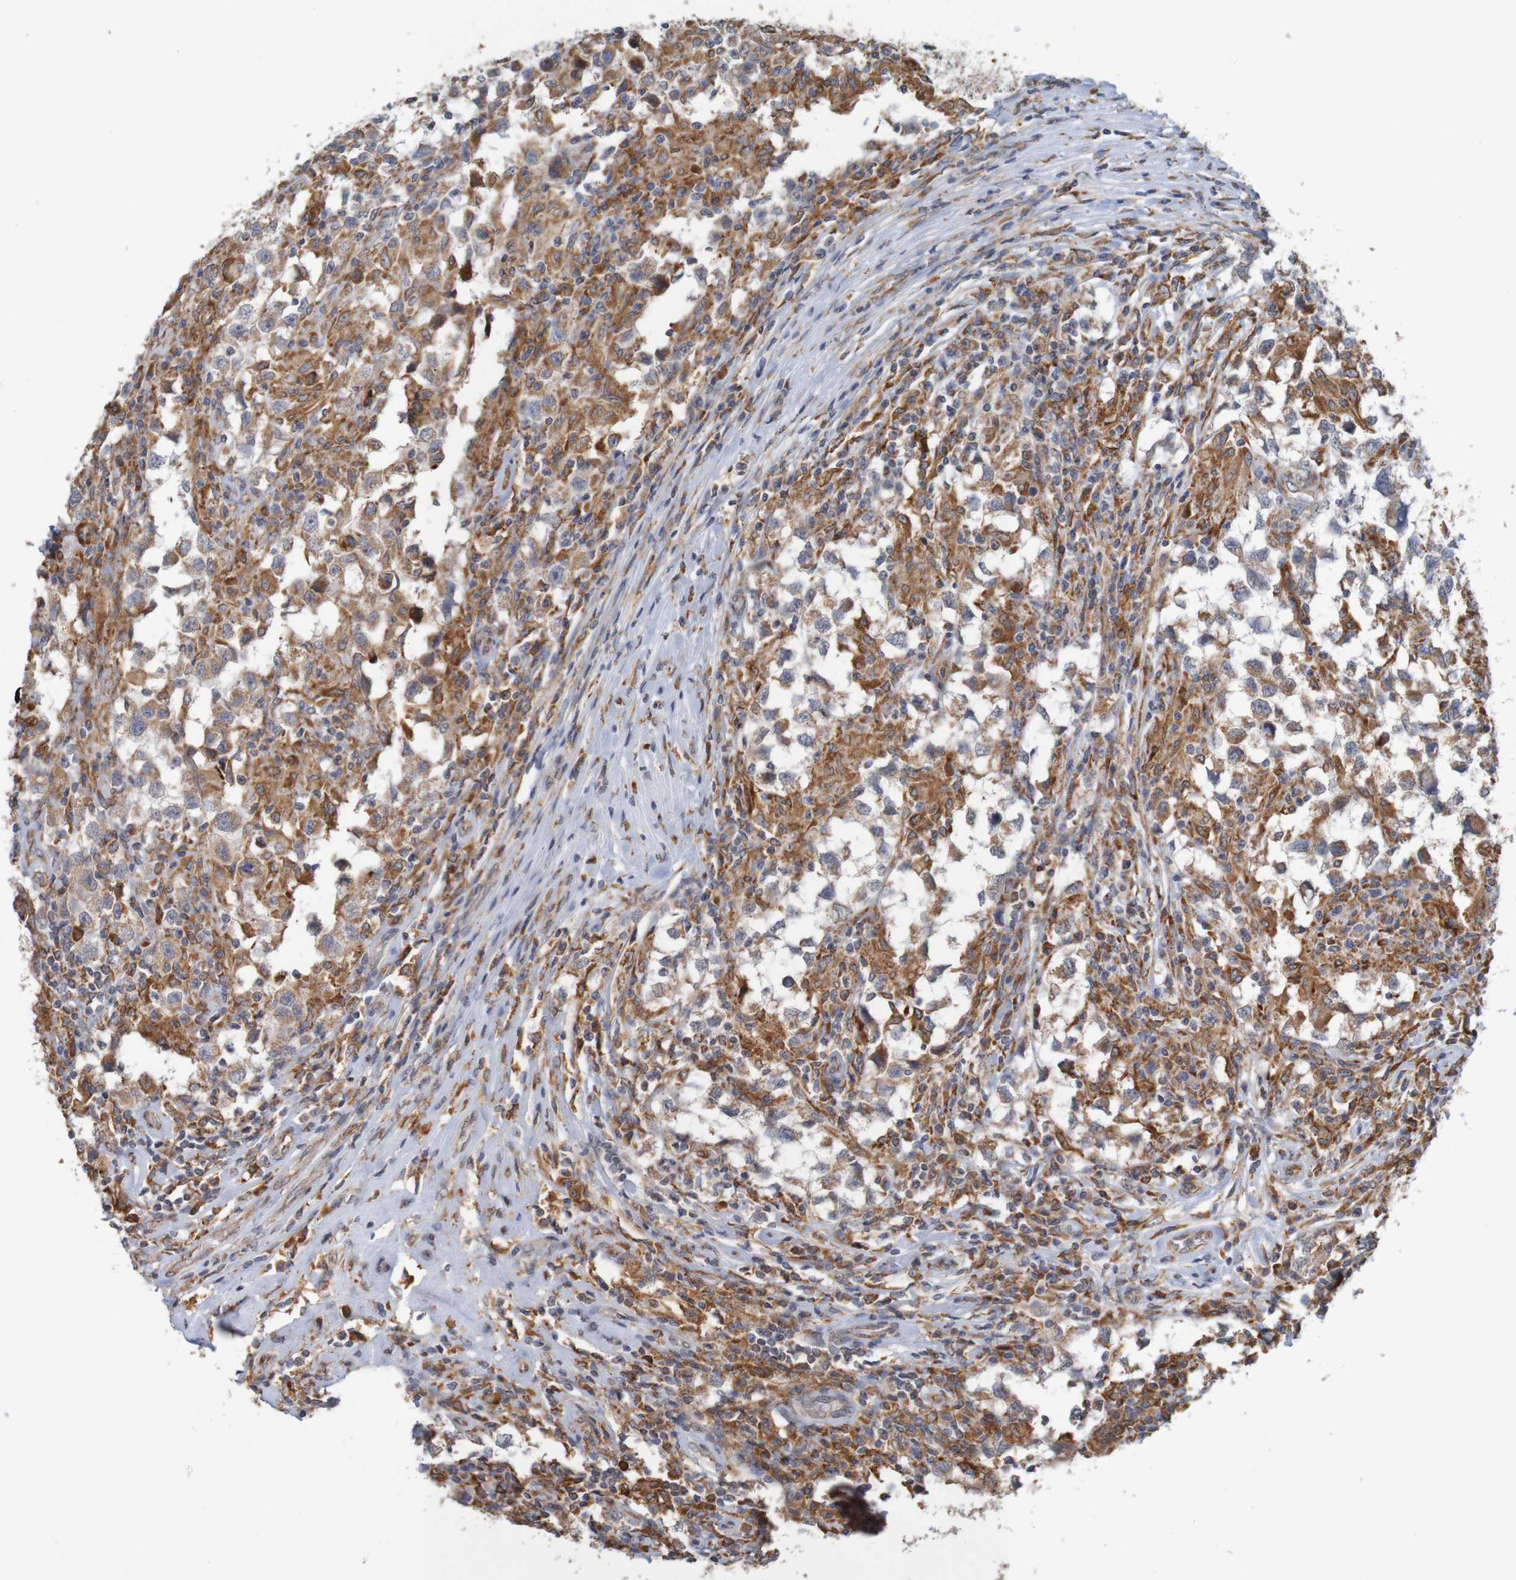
{"staining": {"intensity": "strong", "quantity": "25%-75%", "location": "cytoplasmic/membranous"}, "tissue": "testis cancer", "cell_type": "Tumor cells", "image_type": "cancer", "snomed": [{"axis": "morphology", "description": "Carcinoma, Embryonal, NOS"}, {"axis": "topography", "description": "Testis"}], "caption": "High-power microscopy captured an IHC image of testis embryonal carcinoma, revealing strong cytoplasmic/membranous expression in about 25%-75% of tumor cells.", "gene": "PDIA3", "patient": {"sex": "male", "age": 21}}